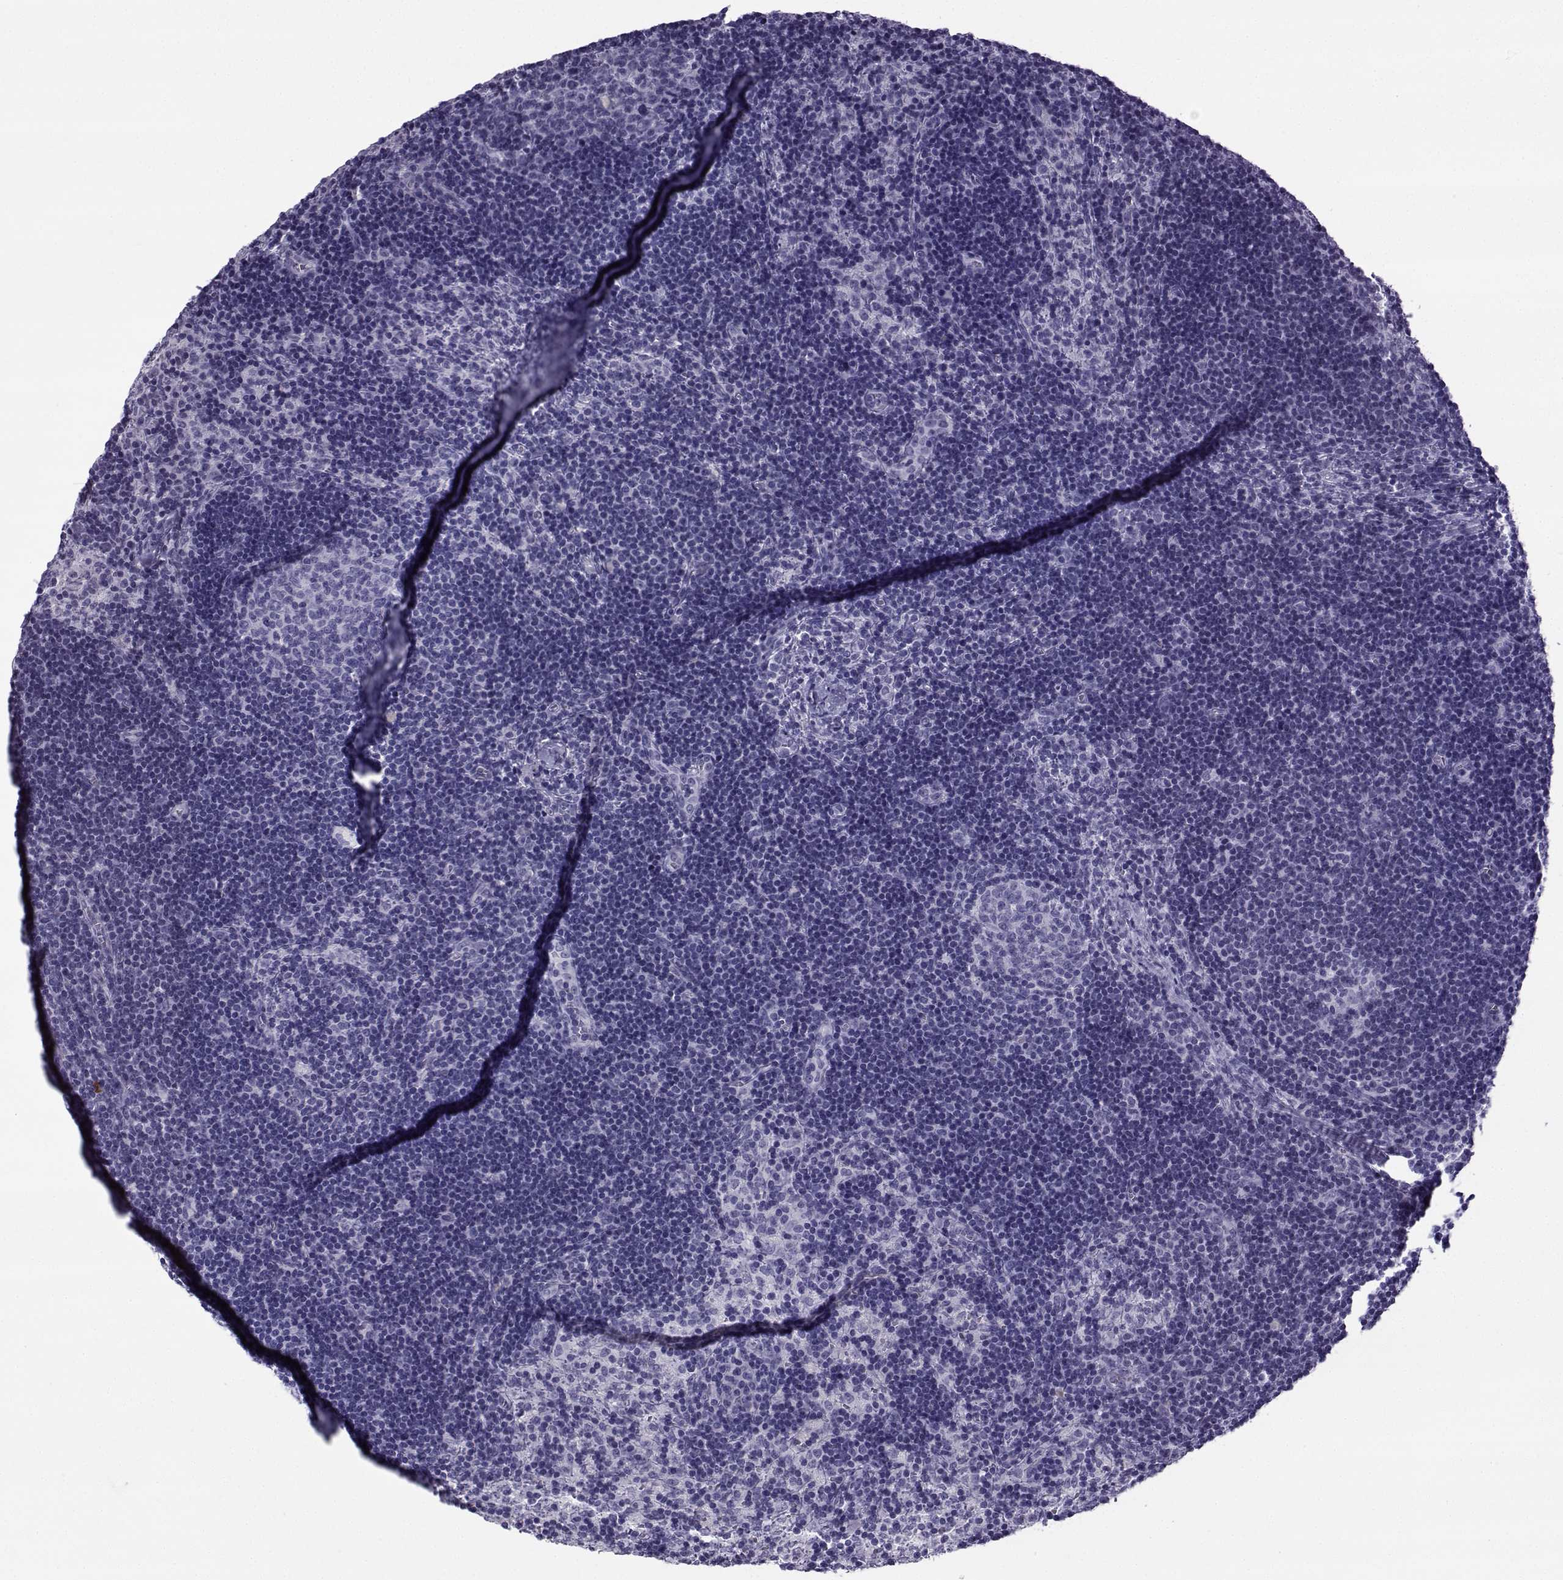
{"staining": {"intensity": "negative", "quantity": "none", "location": "none"}, "tissue": "lymph node", "cell_type": "Germinal center cells", "image_type": "normal", "snomed": [{"axis": "morphology", "description": "Normal tissue, NOS"}, {"axis": "topography", "description": "Lymph node"}], "caption": "Immunohistochemistry (IHC) photomicrograph of normal lymph node: lymph node stained with DAB (3,3'-diaminobenzidine) reveals no significant protein expression in germinal center cells.", "gene": "ARMC2", "patient": {"sex": "female", "age": 52}}